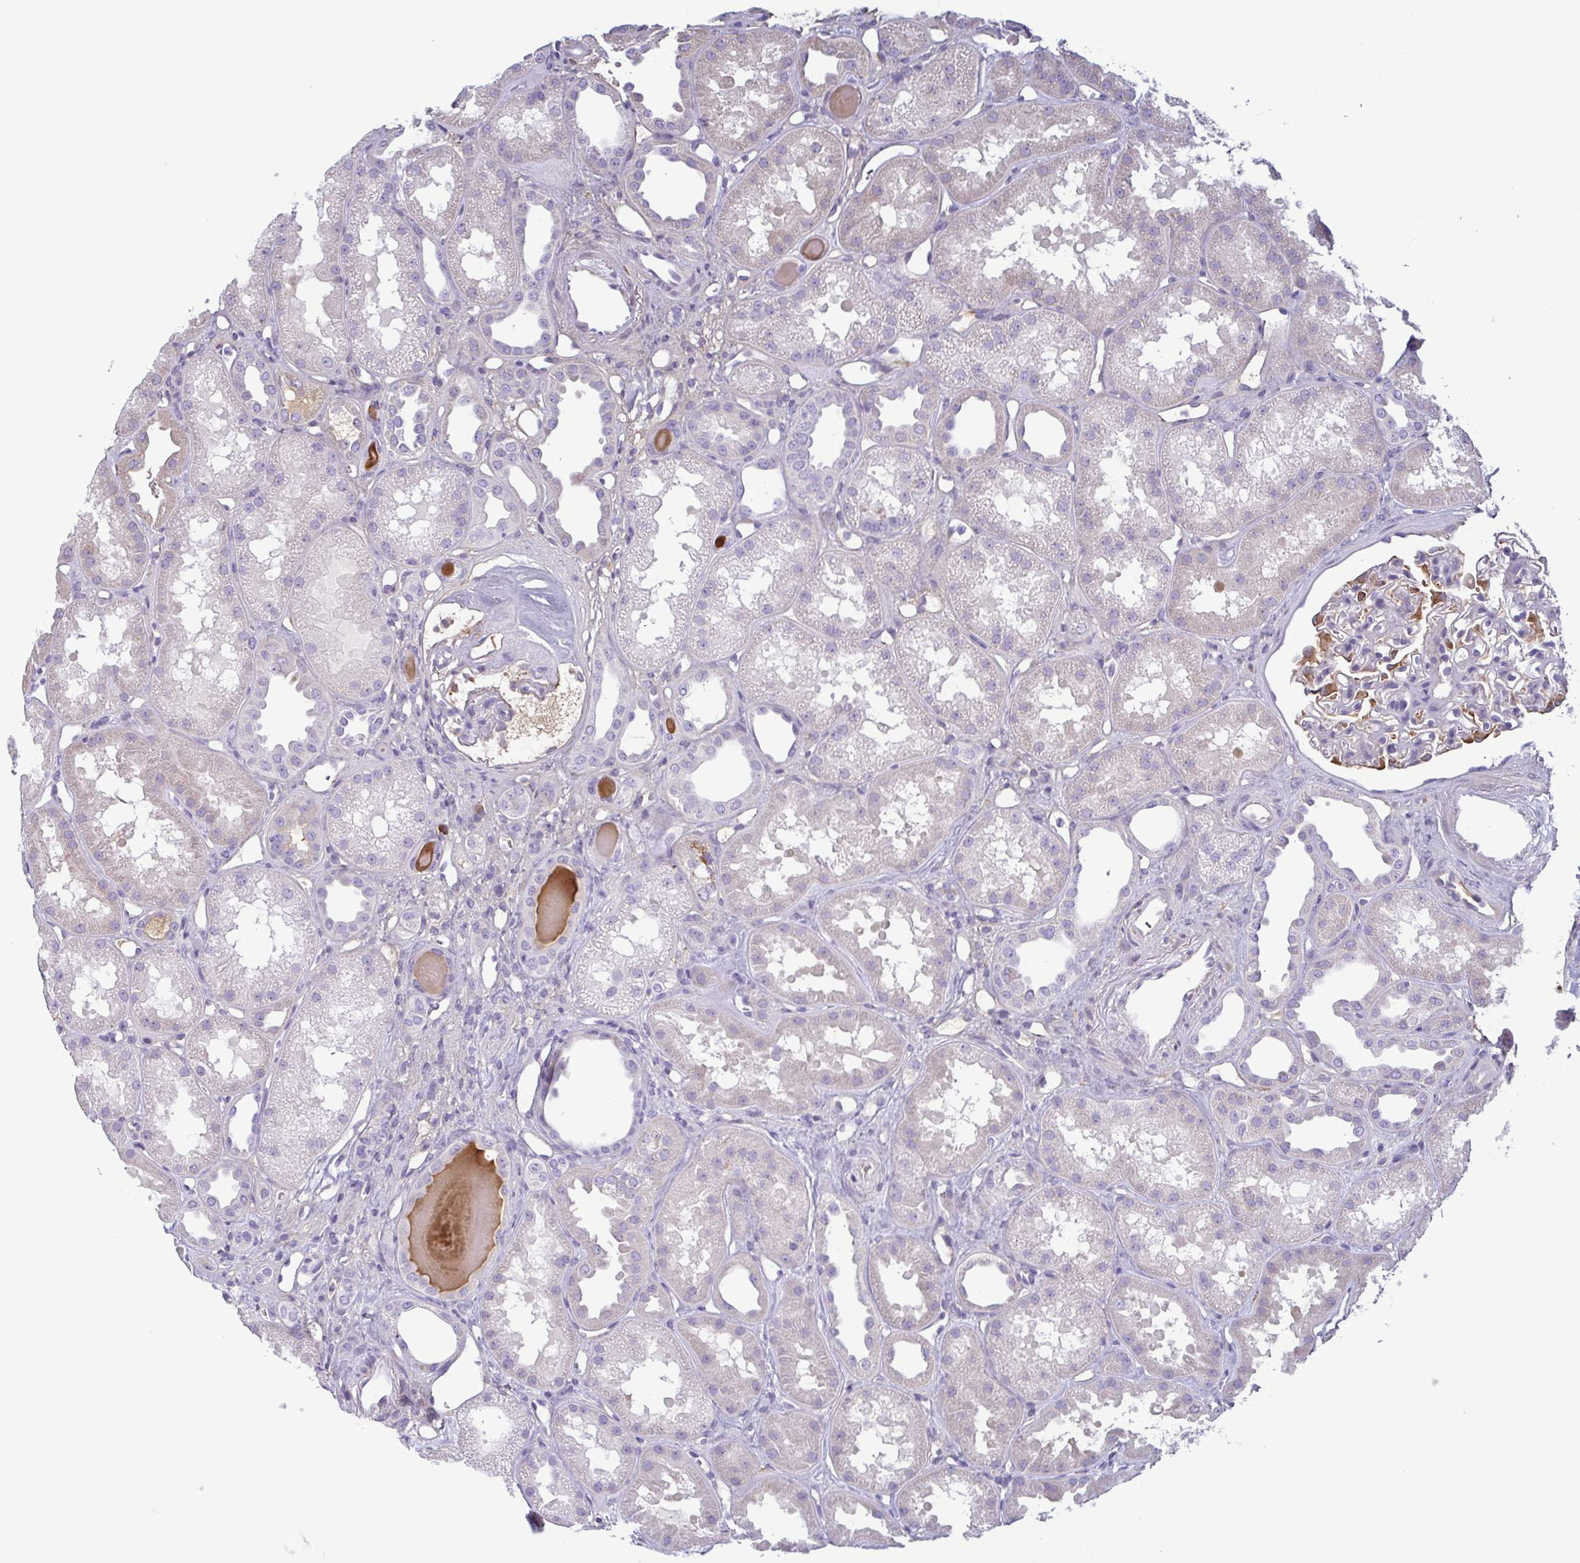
{"staining": {"intensity": "negative", "quantity": "none", "location": "none"}, "tissue": "kidney", "cell_type": "Cells in glomeruli", "image_type": "normal", "snomed": [{"axis": "morphology", "description": "Normal tissue, NOS"}, {"axis": "topography", "description": "Kidney"}], "caption": "There is no significant positivity in cells in glomeruli of kidney. (Brightfield microscopy of DAB immunohistochemistry (IHC) at high magnification).", "gene": "ECM1", "patient": {"sex": "male", "age": 61}}